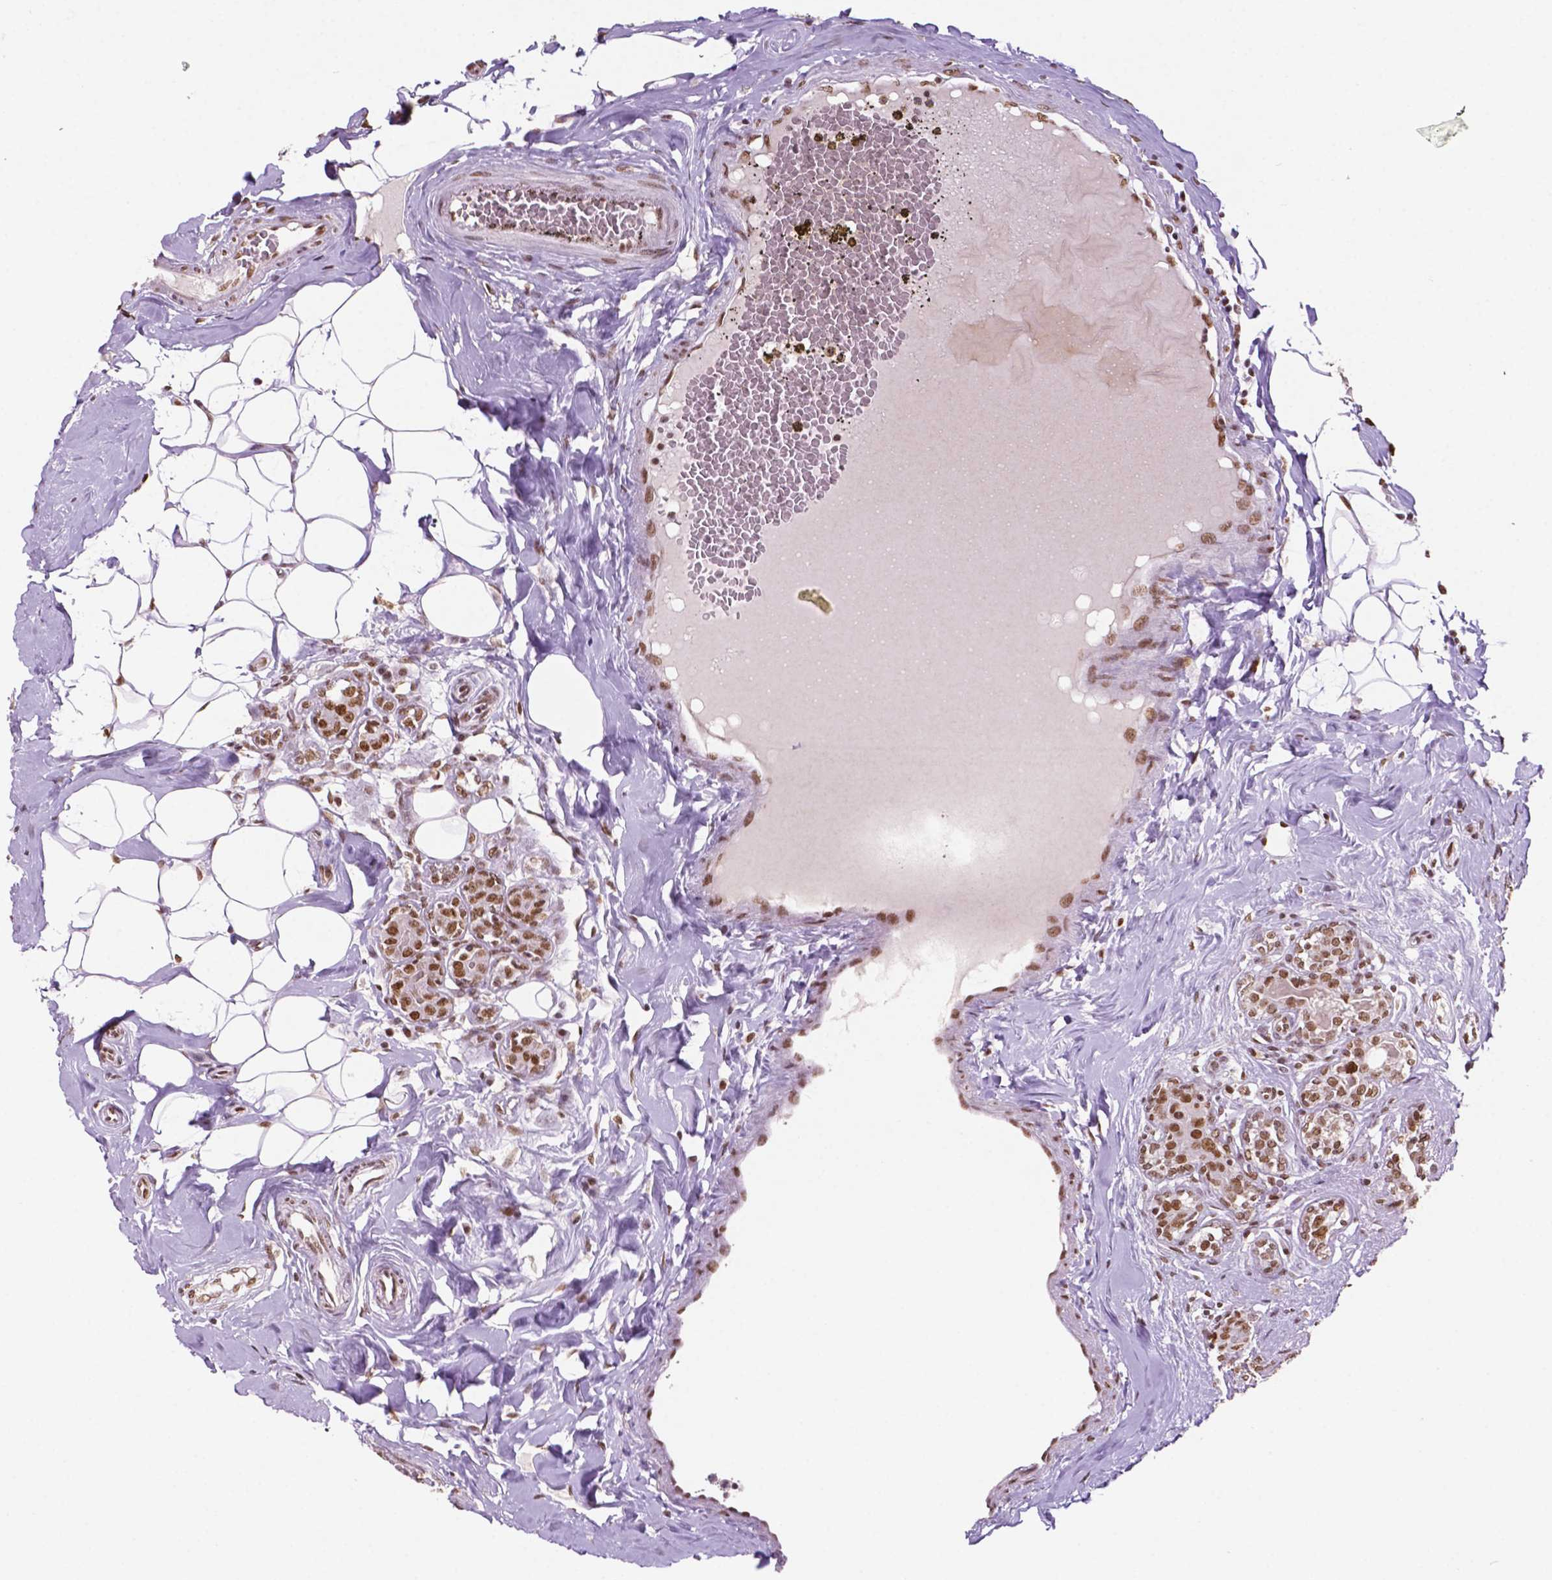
{"staining": {"intensity": "moderate", "quantity": "<25%", "location": "nuclear"}, "tissue": "breast cancer", "cell_type": "Tumor cells", "image_type": "cancer", "snomed": [{"axis": "morphology", "description": "Normal tissue, NOS"}, {"axis": "morphology", "description": "Duct carcinoma"}, {"axis": "topography", "description": "Breast"}], "caption": "Immunohistochemical staining of invasive ductal carcinoma (breast) shows moderate nuclear protein staining in approximately <25% of tumor cells.", "gene": "MLH1", "patient": {"sex": "female", "age": 43}}